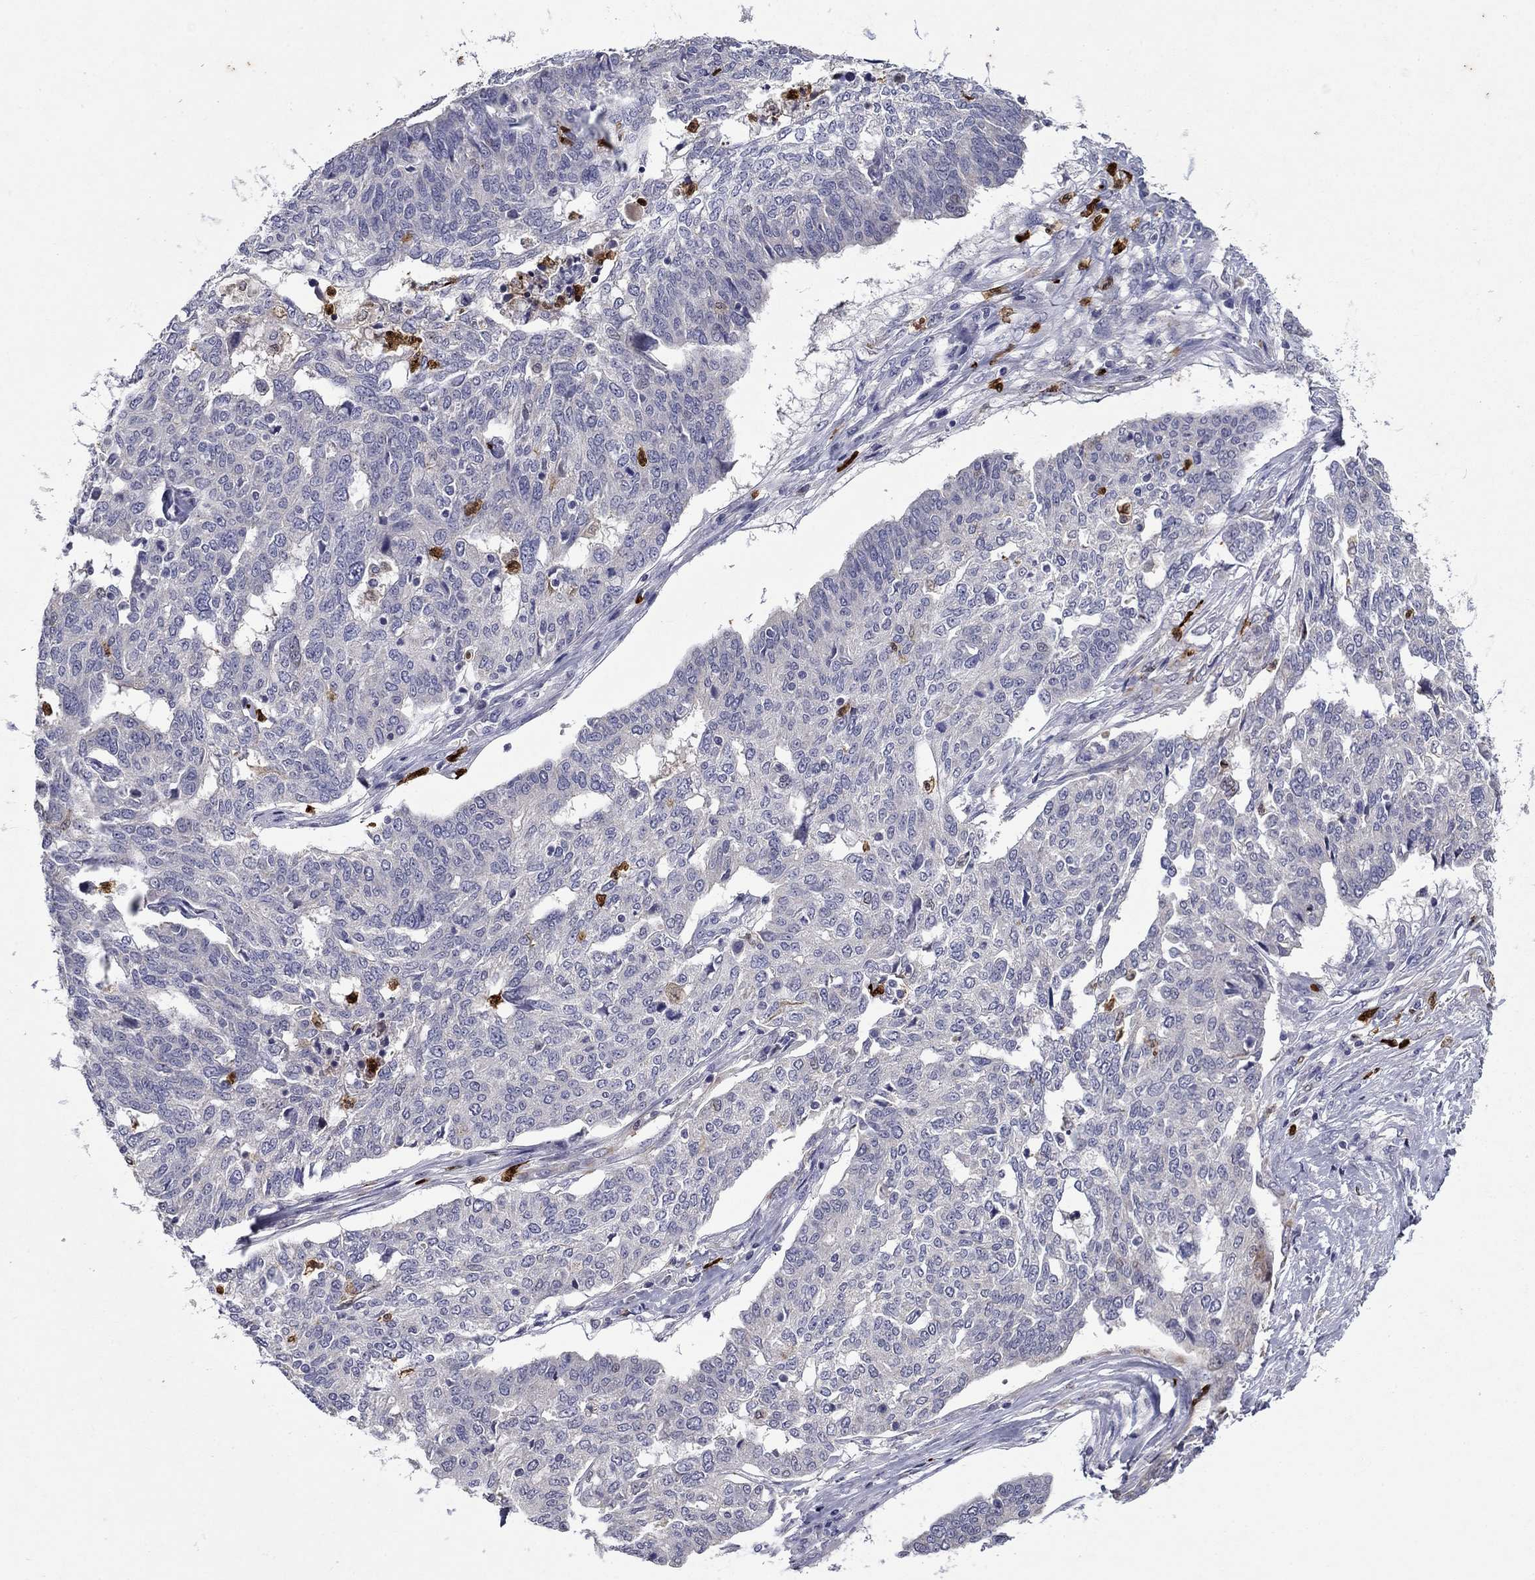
{"staining": {"intensity": "negative", "quantity": "none", "location": "none"}, "tissue": "ovarian cancer", "cell_type": "Tumor cells", "image_type": "cancer", "snomed": [{"axis": "morphology", "description": "Cystadenocarcinoma, serous, NOS"}, {"axis": "topography", "description": "Ovary"}], "caption": "There is no significant staining in tumor cells of ovarian cancer (serous cystadenocarcinoma).", "gene": "IRF5", "patient": {"sex": "female", "age": 67}}